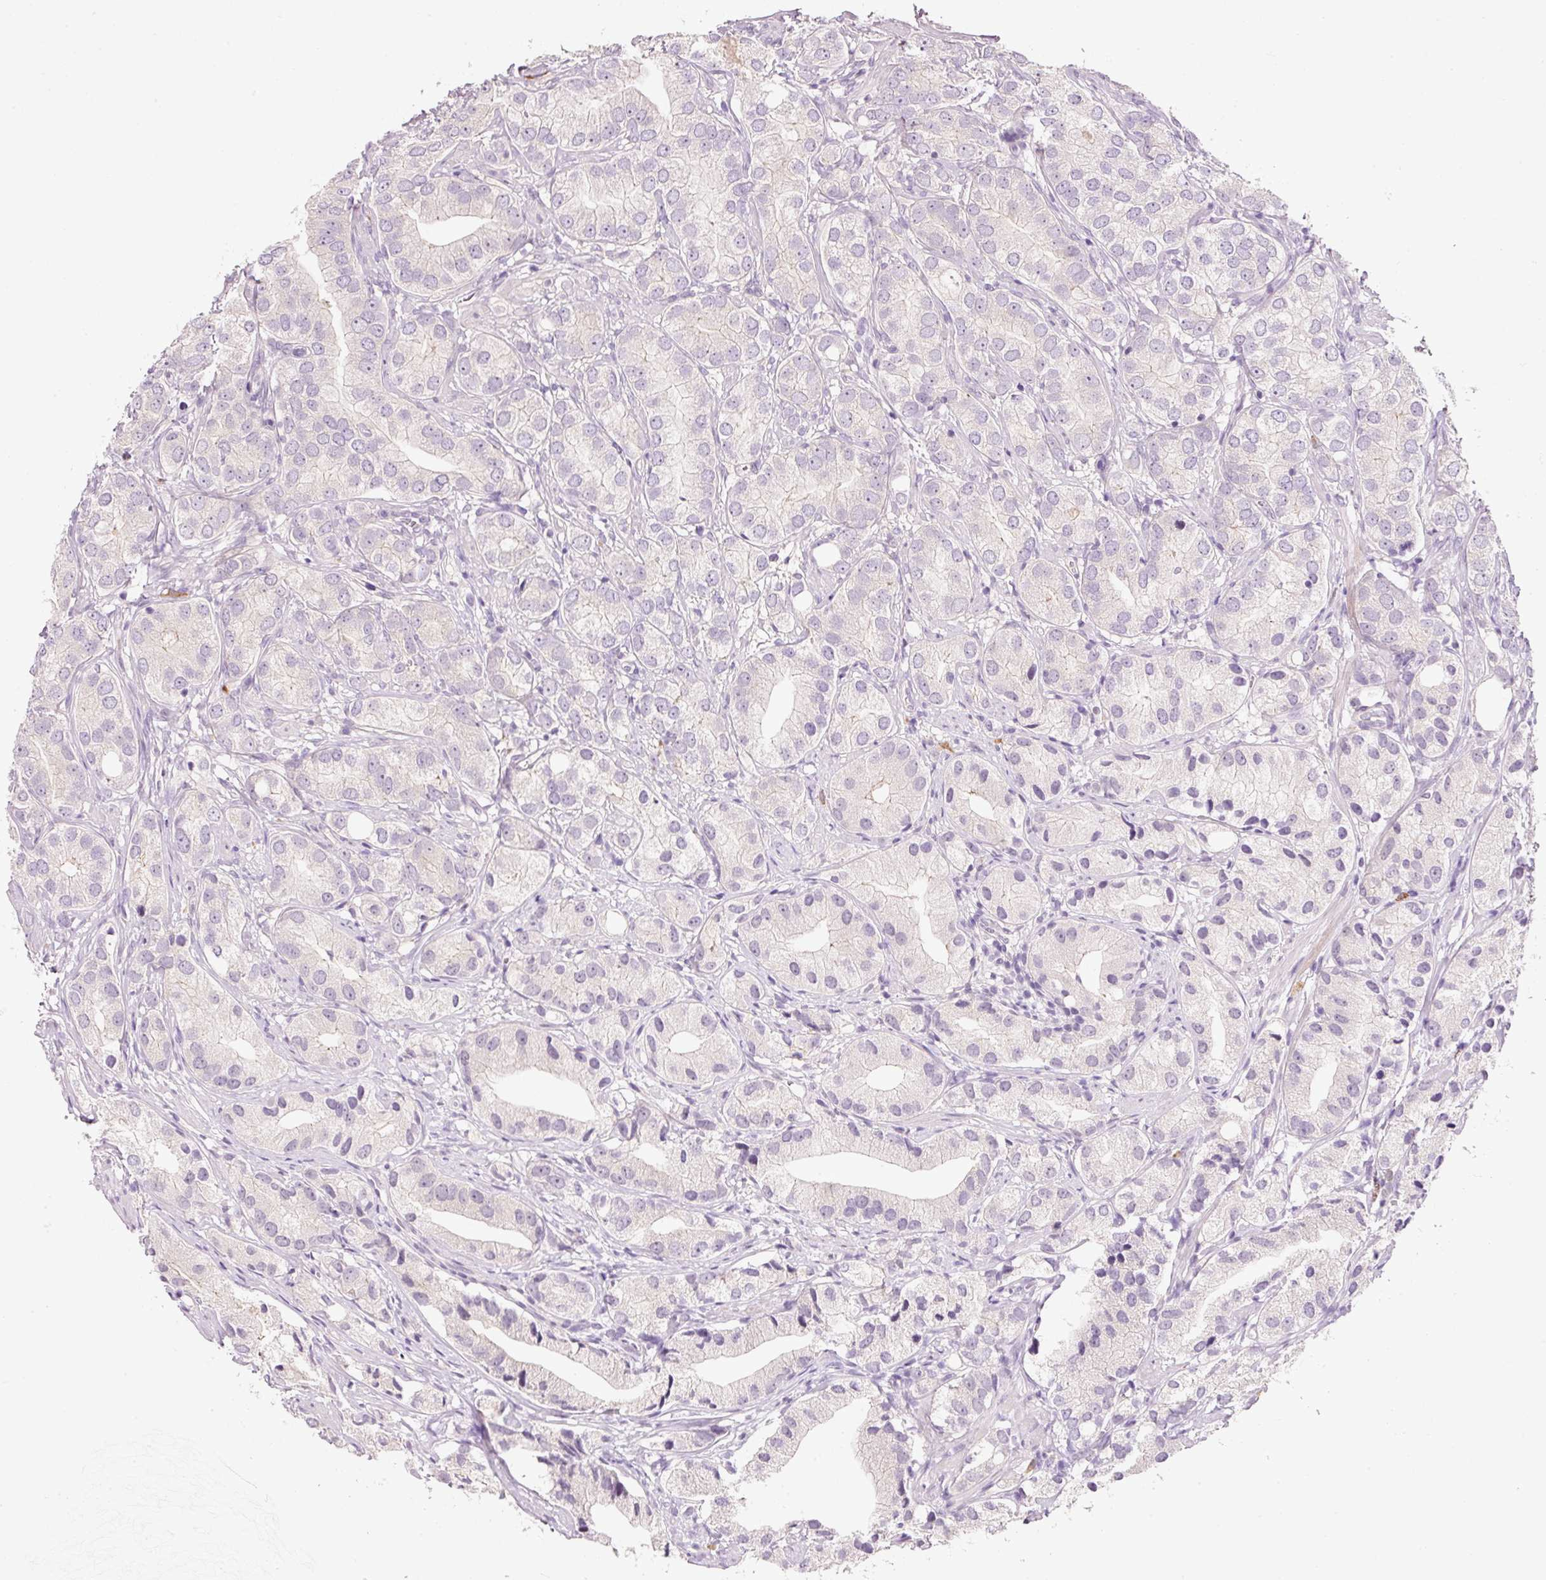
{"staining": {"intensity": "negative", "quantity": "none", "location": "none"}, "tissue": "prostate cancer", "cell_type": "Tumor cells", "image_type": "cancer", "snomed": [{"axis": "morphology", "description": "Adenocarcinoma, High grade"}, {"axis": "topography", "description": "Prostate"}], "caption": "Immunohistochemistry of human prostate adenocarcinoma (high-grade) demonstrates no positivity in tumor cells.", "gene": "TENT5C", "patient": {"sex": "male", "age": 82}}